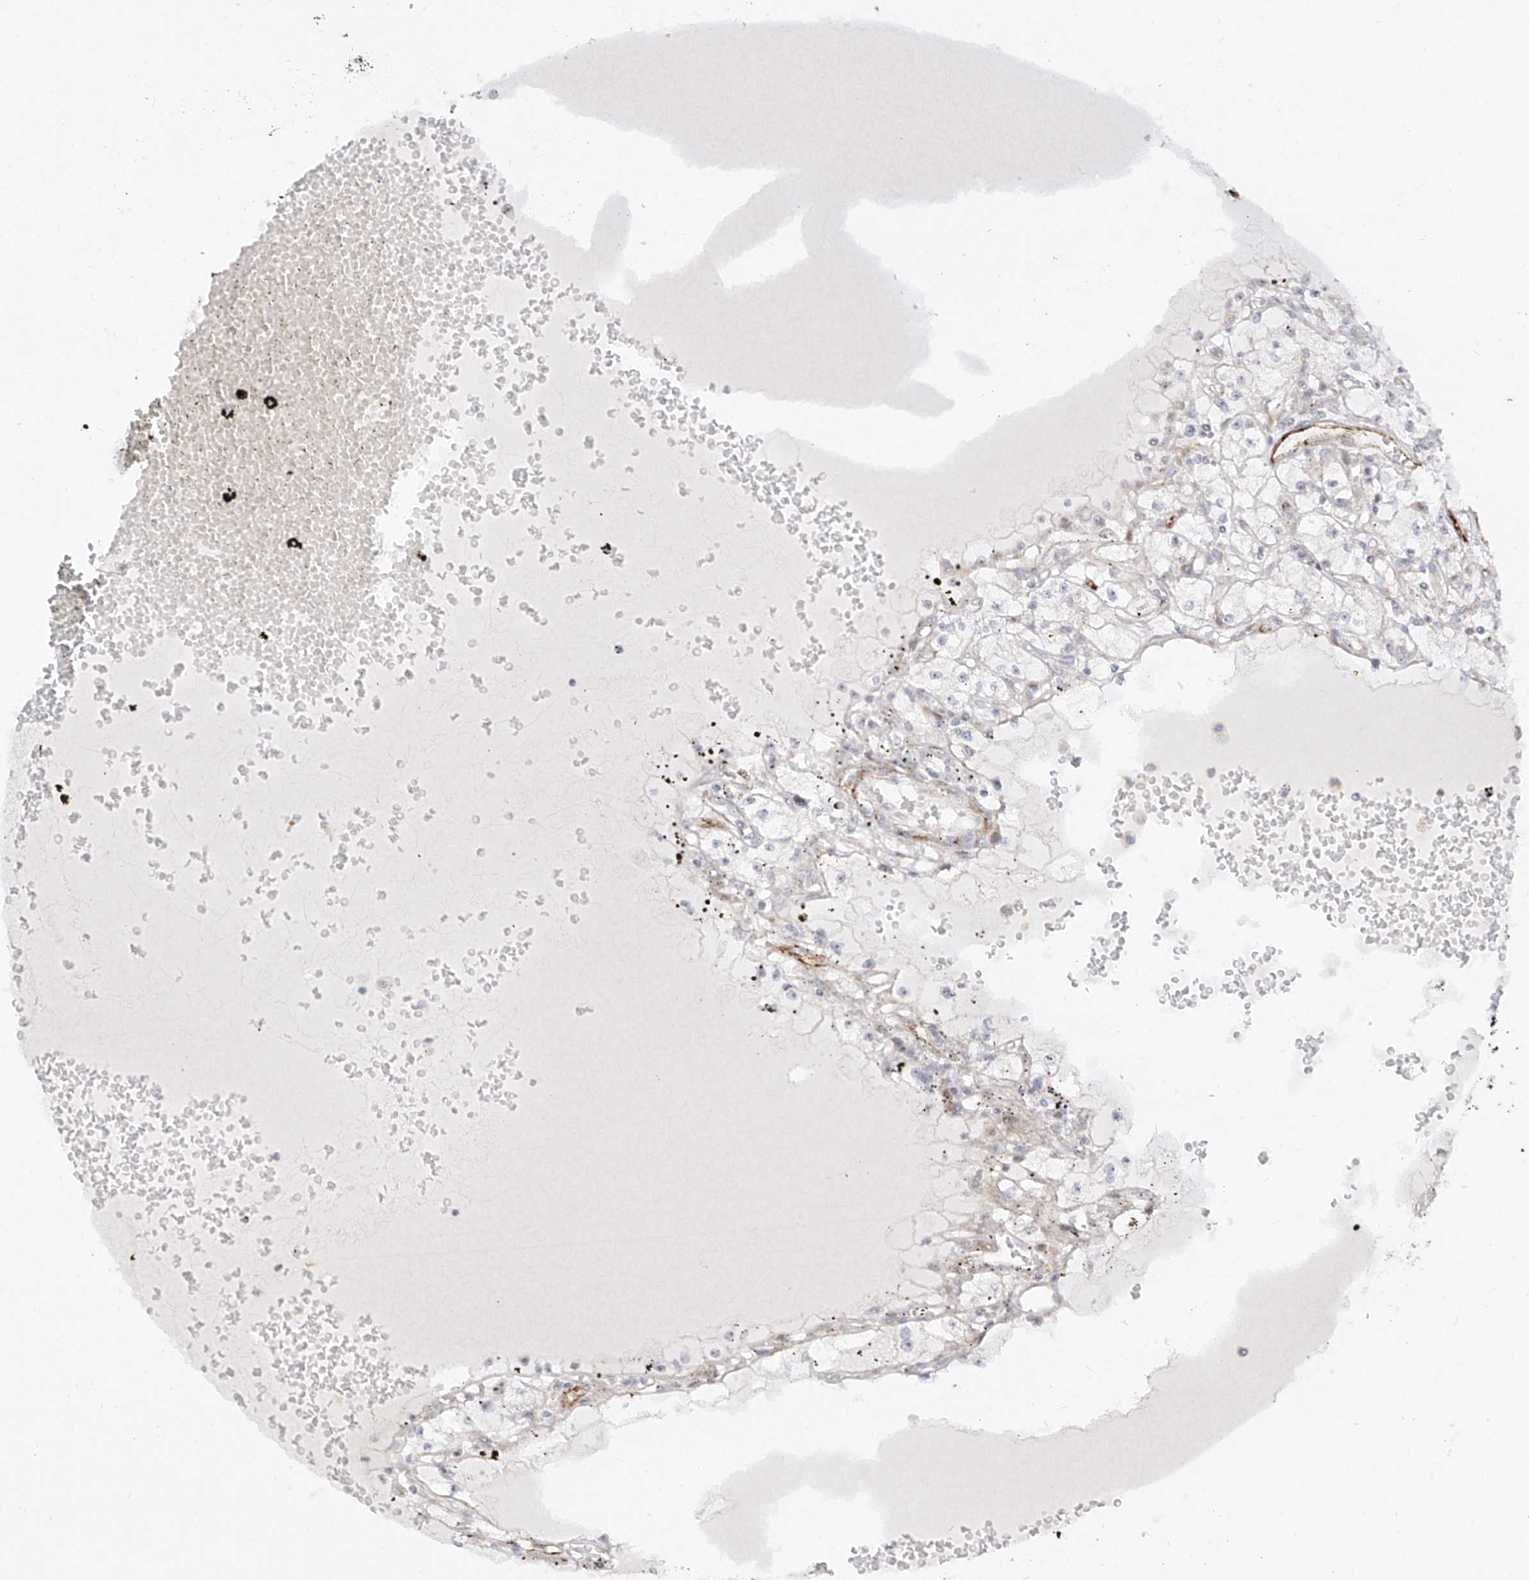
{"staining": {"intensity": "negative", "quantity": "none", "location": "none"}, "tissue": "renal cancer", "cell_type": "Tumor cells", "image_type": "cancer", "snomed": [{"axis": "morphology", "description": "Adenocarcinoma, NOS"}, {"axis": "topography", "description": "Kidney"}], "caption": "Photomicrograph shows no significant protein staining in tumor cells of renal cancer (adenocarcinoma). (DAB (3,3'-diaminobenzidine) immunohistochemistry (IHC) visualized using brightfield microscopy, high magnification).", "gene": "ZNF180", "patient": {"sex": "male", "age": 56}}